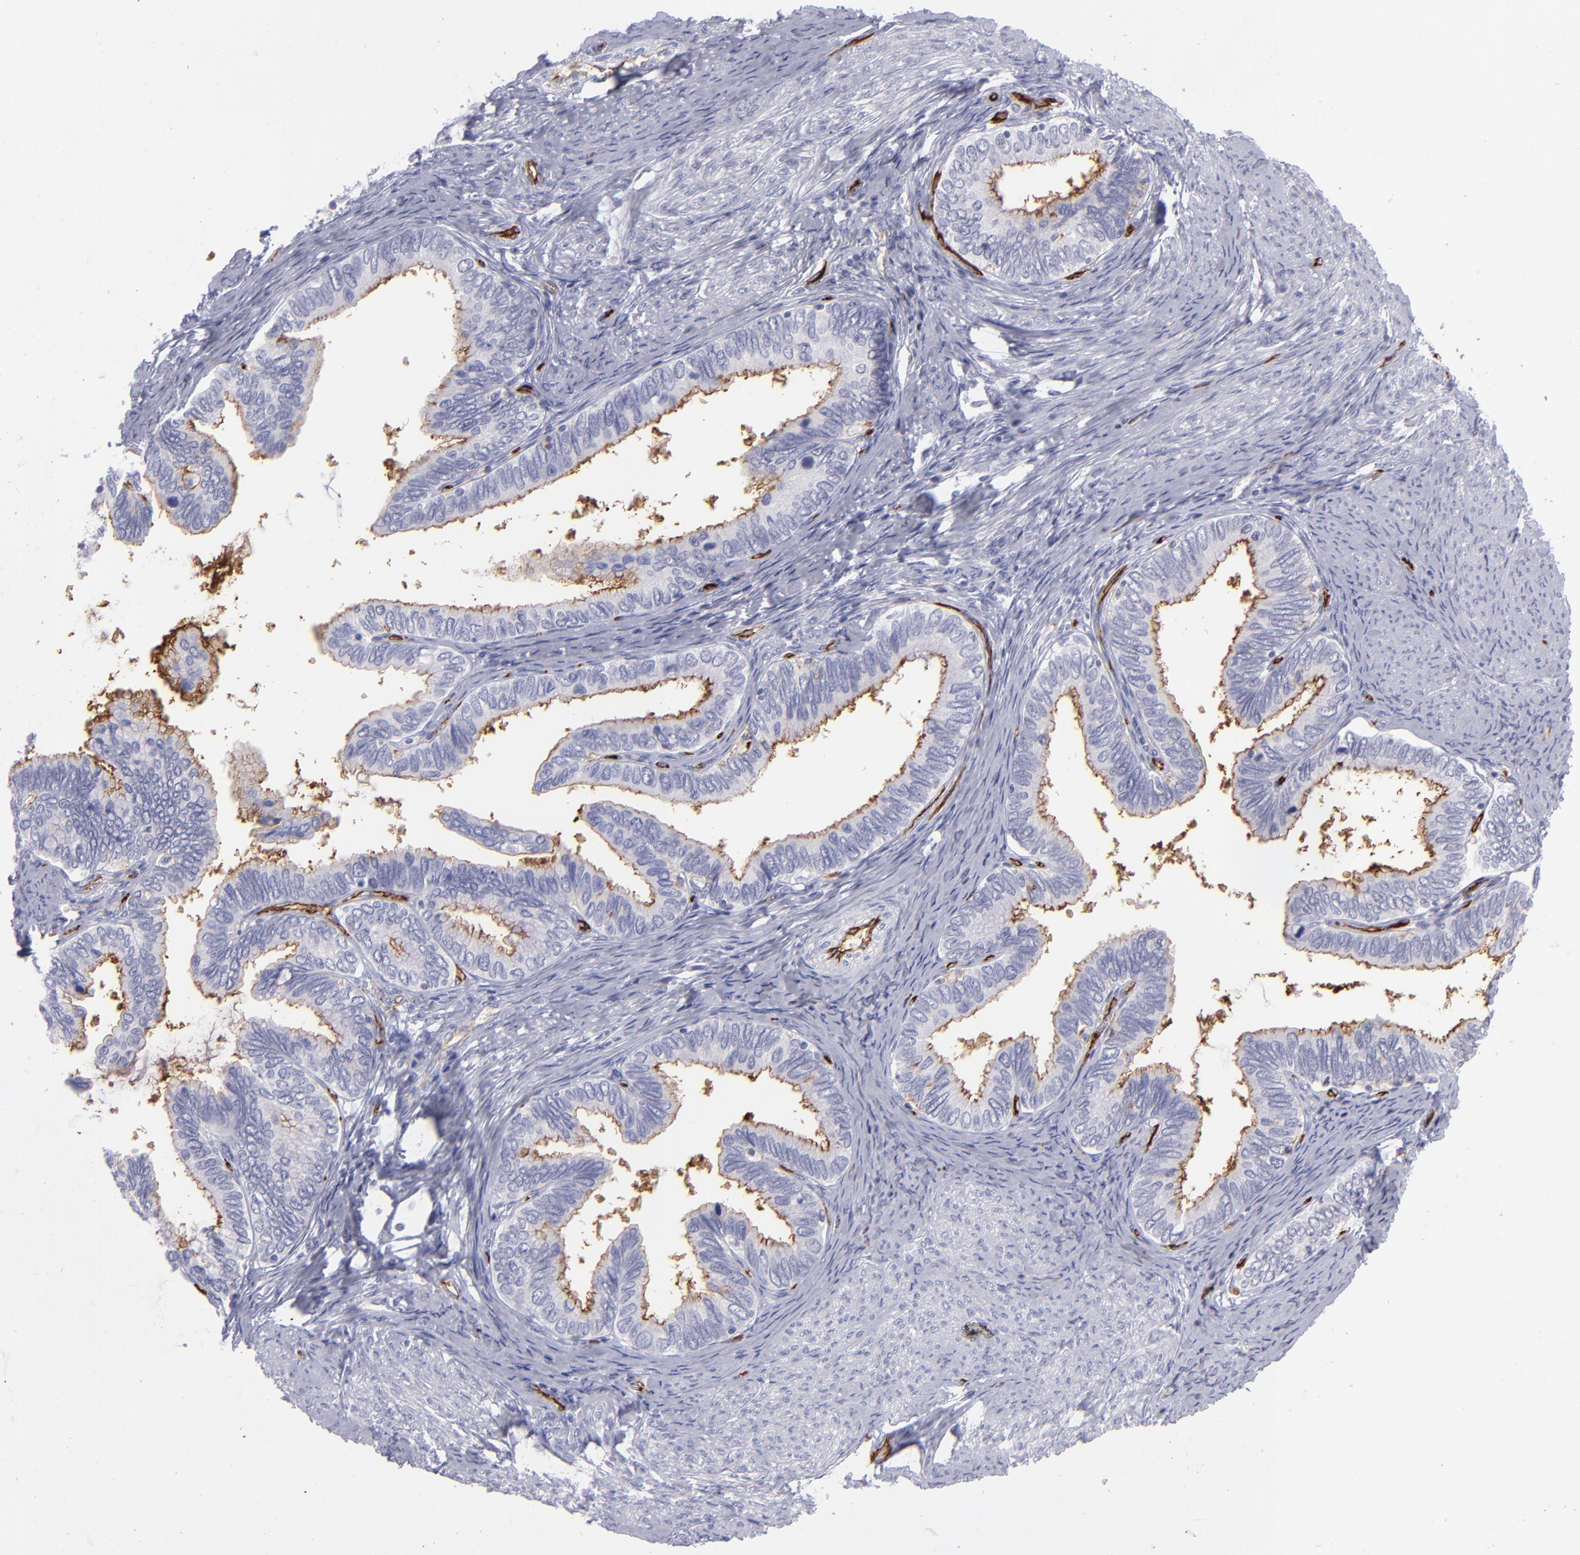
{"staining": {"intensity": "moderate", "quantity": "<25%", "location": "cytoplasmic/membranous"}, "tissue": "cervical cancer", "cell_type": "Tumor cells", "image_type": "cancer", "snomed": [{"axis": "morphology", "description": "Adenocarcinoma, NOS"}, {"axis": "topography", "description": "Cervix"}], "caption": "Immunohistochemical staining of cervical cancer exhibits low levels of moderate cytoplasmic/membranous expression in approximately <25% of tumor cells.", "gene": "ACE", "patient": {"sex": "female", "age": 49}}